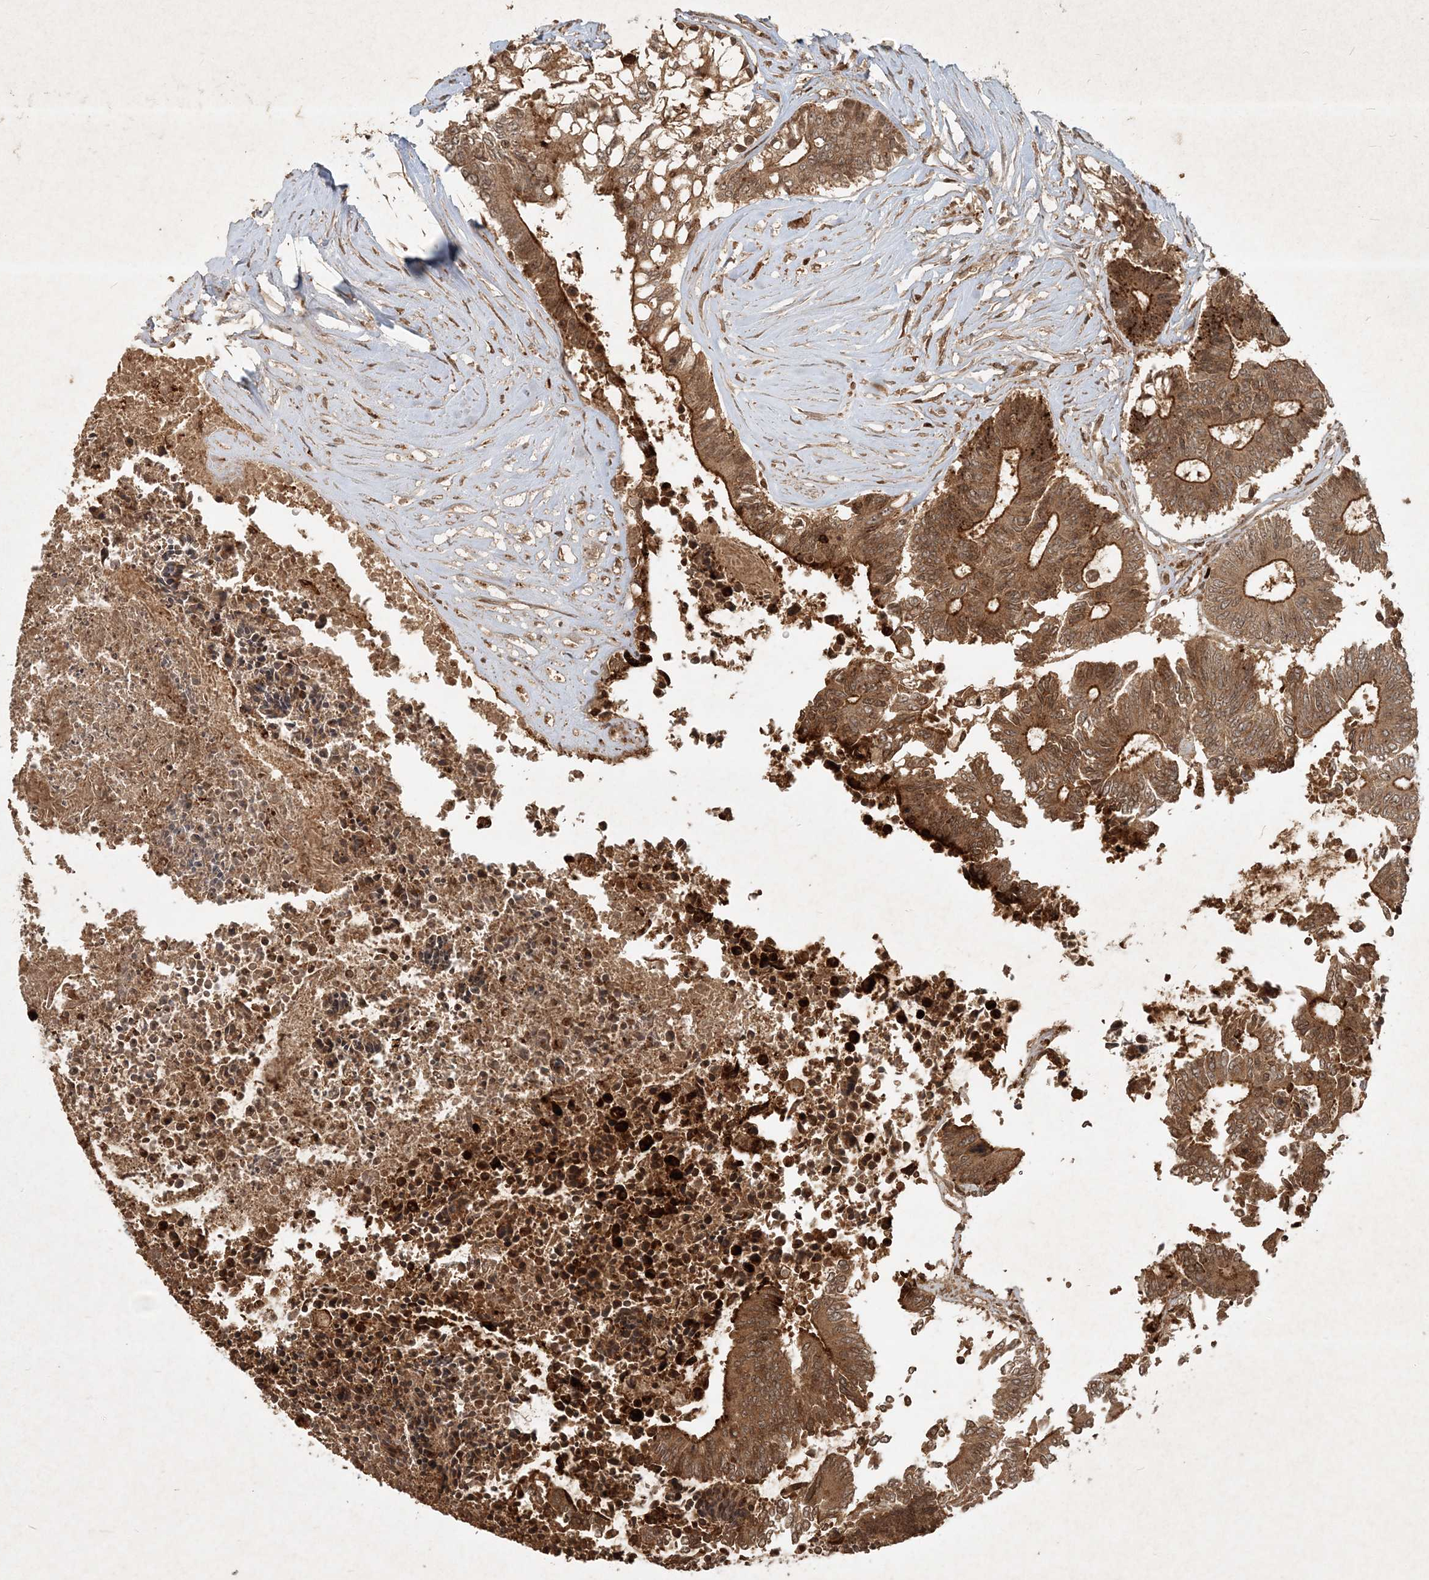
{"staining": {"intensity": "moderate", "quantity": ">75%", "location": "cytoplasmic/membranous"}, "tissue": "colorectal cancer", "cell_type": "Tumor cells", "image_type": "cancer", "snomed": [{"axis": "morphology", "description": "Adenocarcinoma, NOS"}, {"axis": "topography", "description": "Rectum"}], "caption": "A high-resolution image shows immunohistochemistry (IHC) staining of colorectal adenocarcinoma, which reveals moderate cytoplasmic/membranous expression in approximately >75% of tumor cells.", "gene": "NARS1", "patient": {"sex": "male", "age": 63}}